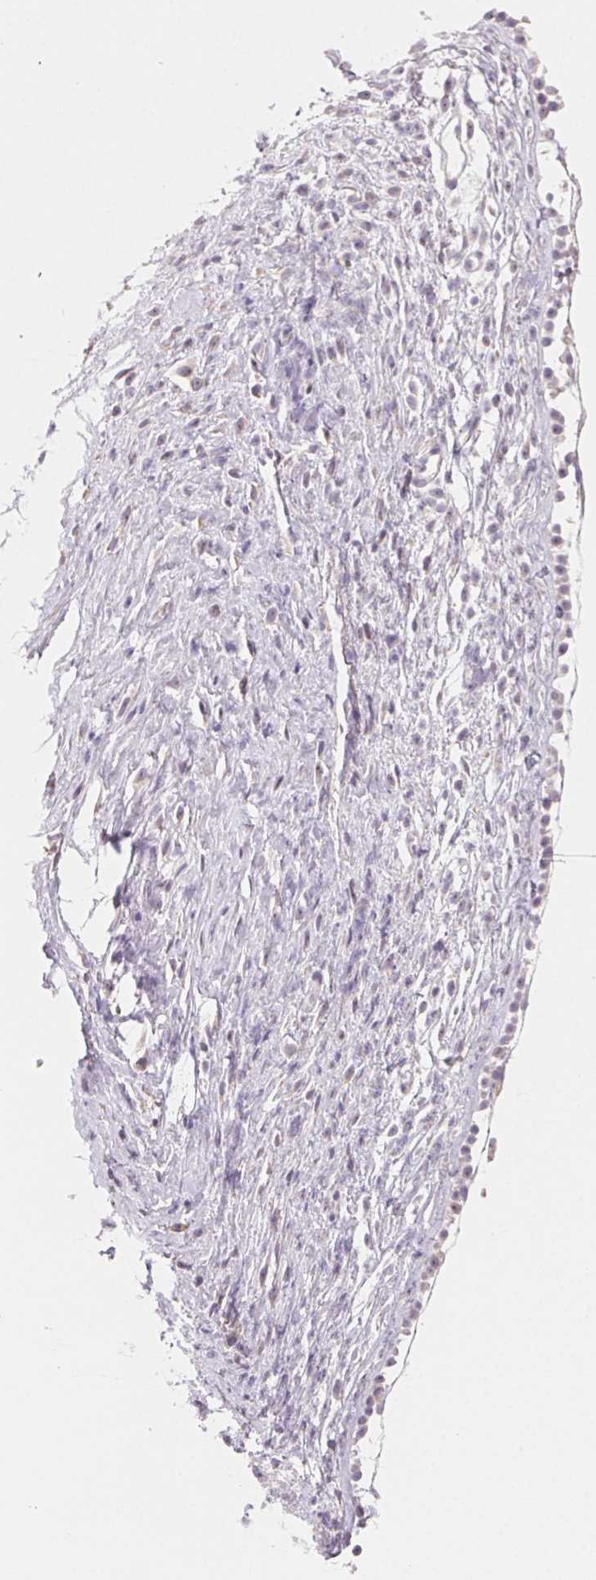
{"staining": {"intensity": "negative", "quantity": "none", "location": "none"}, "tissue": "nasopharynx", "cell_type": "Respiratory epithelial cells", "image_type": "normal", "snomed": [{"axis": "morphology", "description": "Normal tissue, NOS"}, {"axis": "topography", "description": "Nasopharynx"}], "caption": "IHC image of normal human nasopharynx stained for a protein (brown), which reveals no staining in respiratory epithelial cells. (DAB IHC with hematoxylin counter stain).", "gene": "MYBL1", "patient": {"sex": "male", "age": 24}}